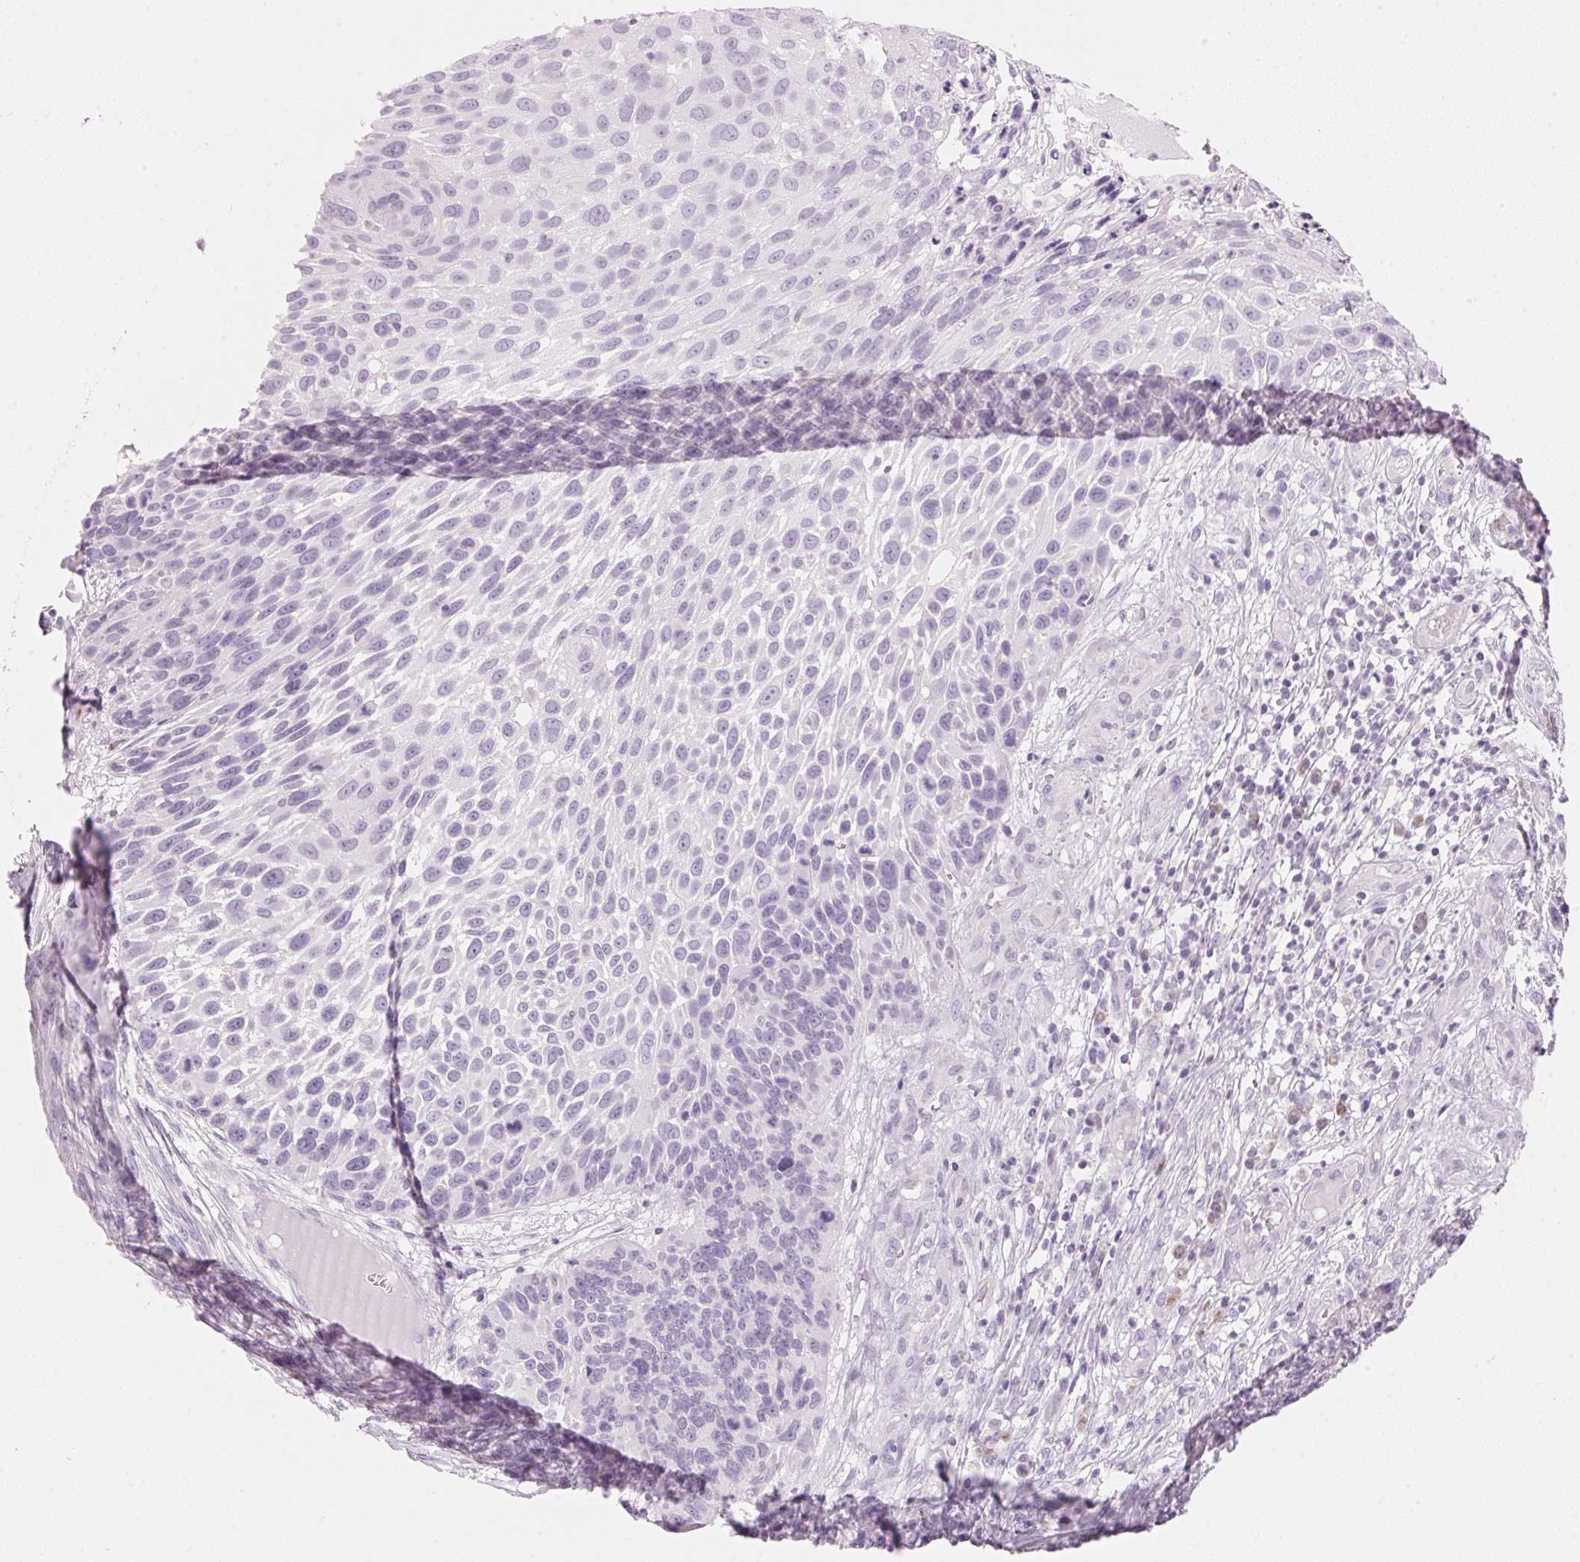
{"staining": {"intensity": "negative", "quantity": "none", "location": "none"}, "tissue": "skin cancer", "cell_type": "Tumor cells", "image_type": "cancer", "snomed": [{"axis": "morphology", "description": "Squamous cell carcinoma, NOS"}, {"axis": "topography", "description": "Skin"}], "caption": "IHC image of neoplastic tissue: skin squamous cell carcinoma stained with DAB (3,3'-diaminobenzidine) demonstrates no significant protein positivity in tumor cells.", "gene": "HOXB13", "patient": {"sex": "male", "age": 92}}